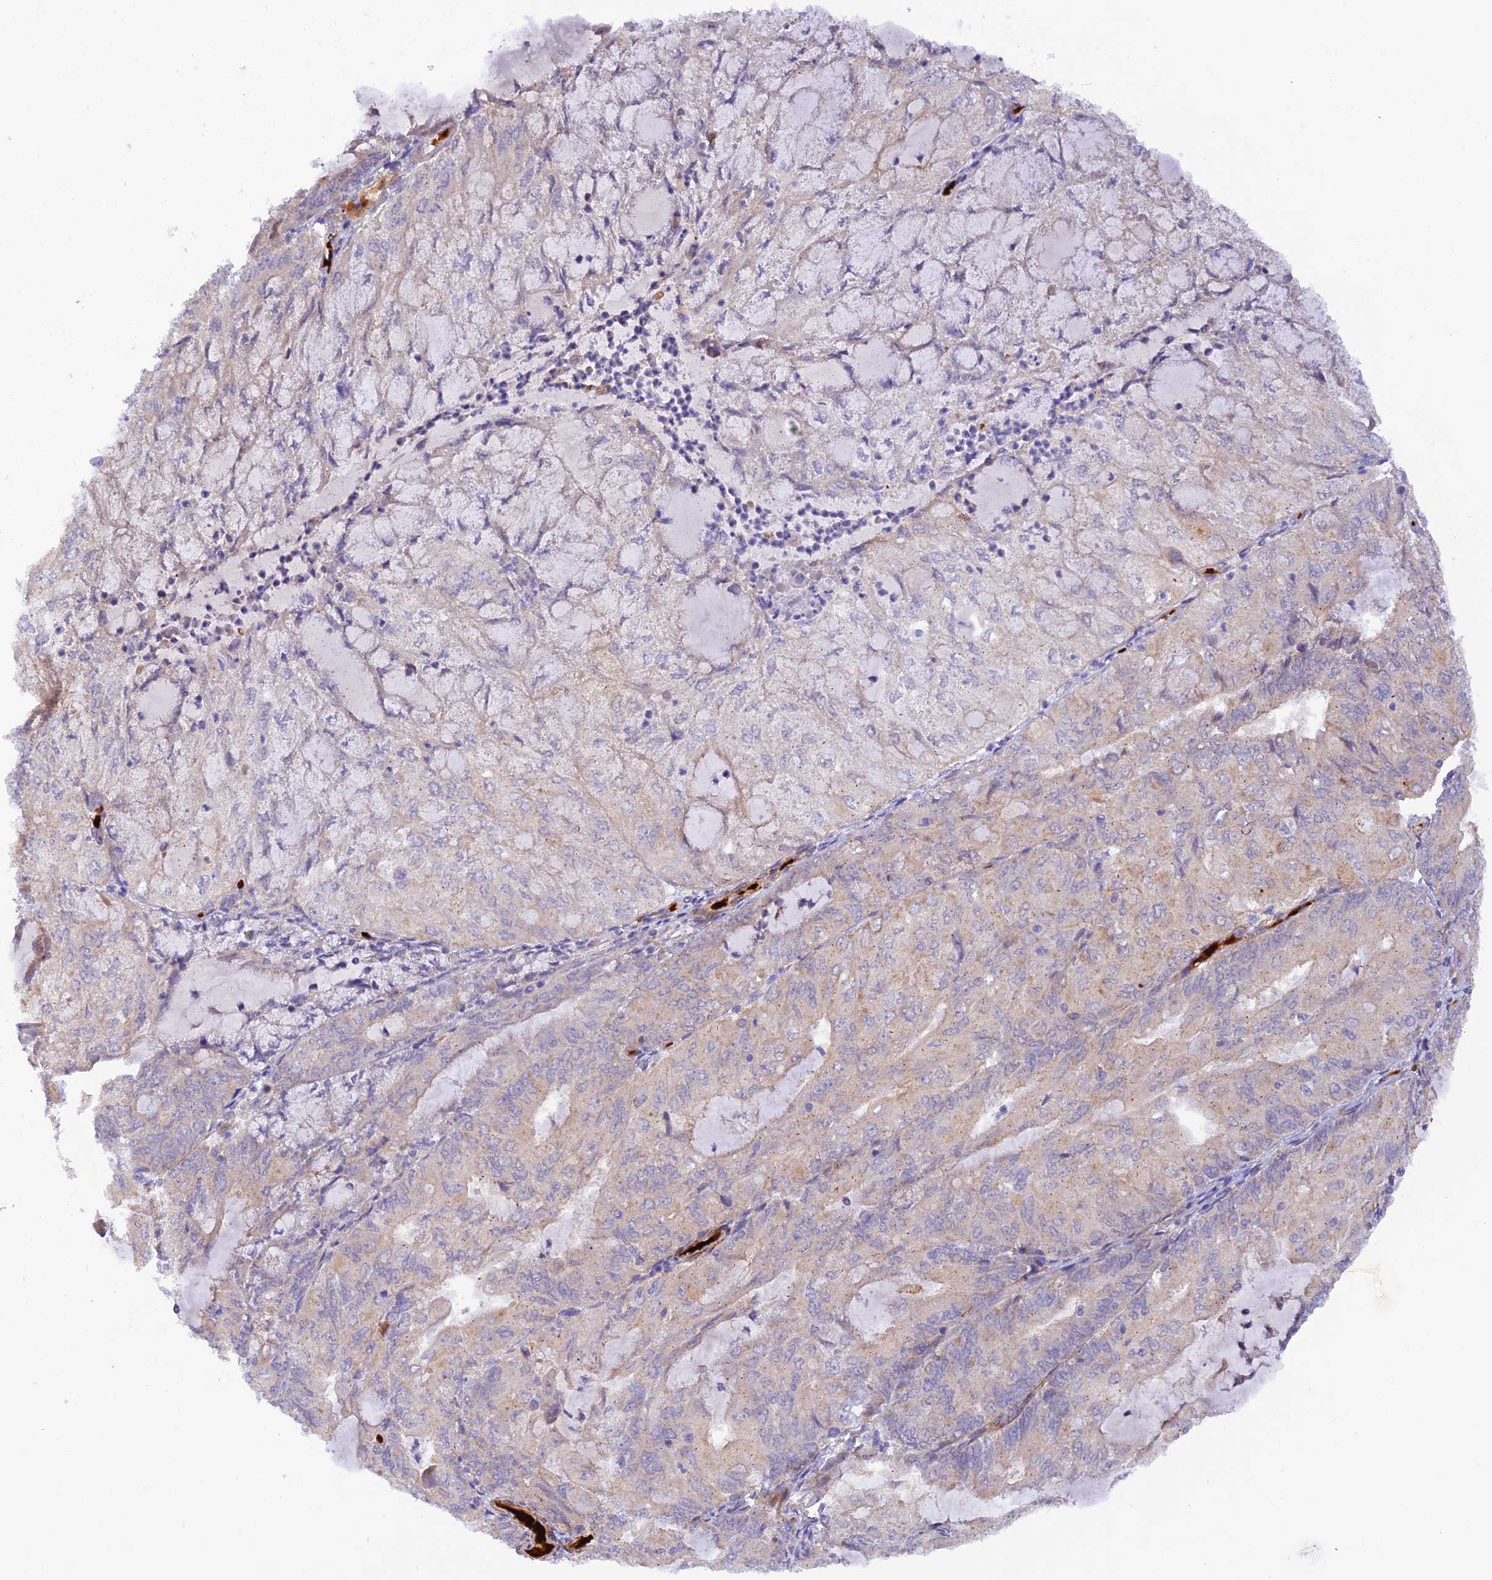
{"staining": {"intensity": "negative", "quantity": "none", "location": "none"}, "tissue": "endometrial cancer", "cell_type": "Tumor cells", "image_type": "cancer", "snomed": [{"axis": "morphology", "description": "Adenocarcinoma, NOS"}, {"axis": "topography", "description": "Endometrium"}], "caption": "Human endometrial cancer (adenocarcinoma) stained for a protein using immunohistochemistry (IHC) displays no staining in tumor cells.", "gene": "WDFY4", "patient": {"sex": "female", "age": 81}}